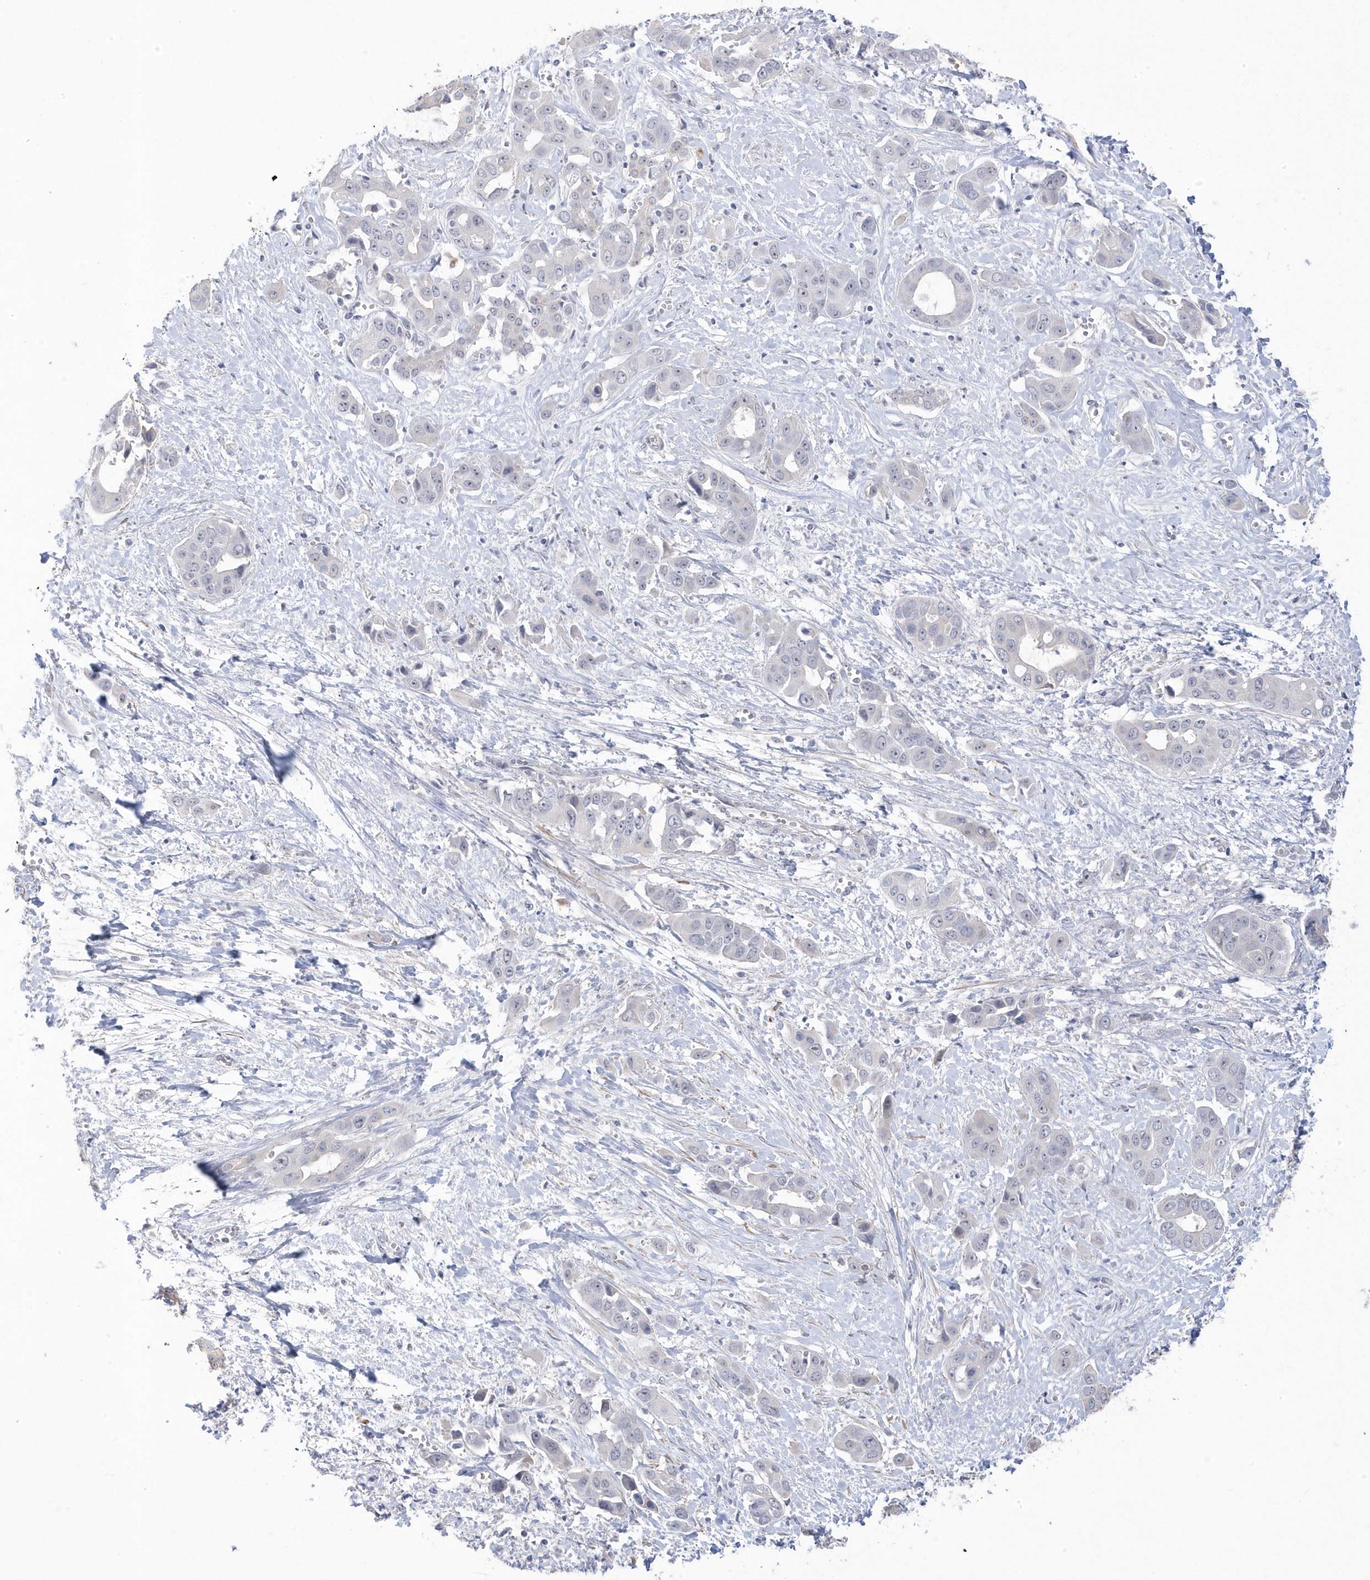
{"staining": {"intensity": "negative", "quantity": "none", "location": "none"}, "tissue": "liver cancer", "cell_type": "Tumor cells", "image_type": "cancer", "snomed": [{"axis": "morphology", "description": "Cholangiocarcinoma"}, {"axis": "topography", "description": "Liver"}], "caption": "There is no significant expression in tumor cells of liver cancer. Brightfield microscopy of immunohistochemistry (IHC) stained with DAB (3,3'-diaminobenzidine) (brown) and hematoxylin (blue), captured at high magnification.", "gene": "GTPBP6", "patient": {"sex": "female", "age": 52}}